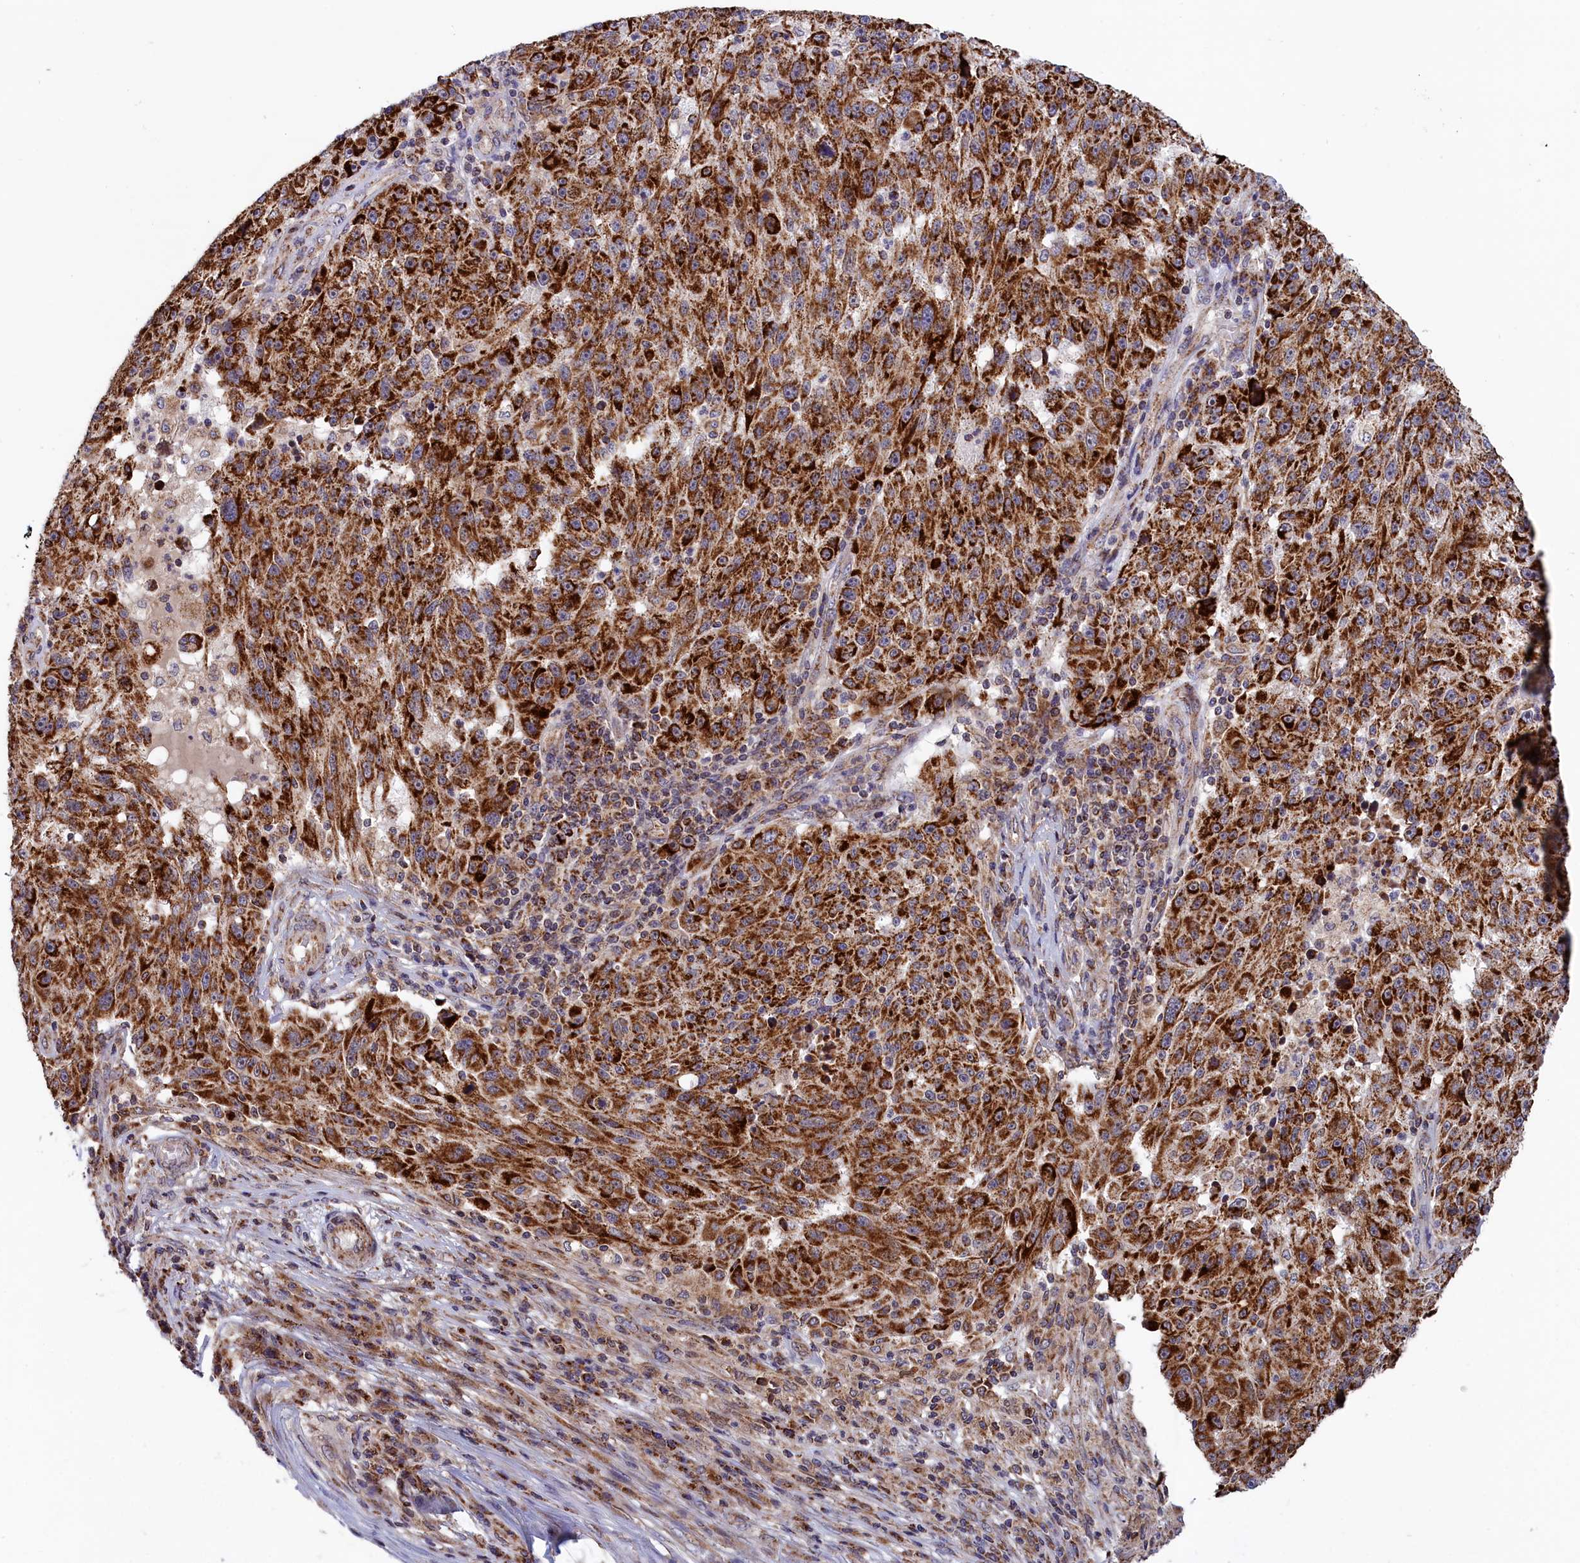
{"staining": {"intensity": "strong", "quantity": ">75%", "location": "cytoplasmic/membranous"}, "tissue": "melanoma", "cell_type": "Tumor cells", "image_type": "cancer", "snomed": [{"axis": "morphology", "description": "Malignant melanoma, NOS"}, {"axis": "topography", "description": "Skin"}], "caption": "There is high levels of strong cytoplasmic/membranous expression in tumor cells of malignant melanoma, as demonstrated by immunohistochemical staining (brown color).", "gene": "TIMM44", "patient": {"sex": "male", "age": 53}}